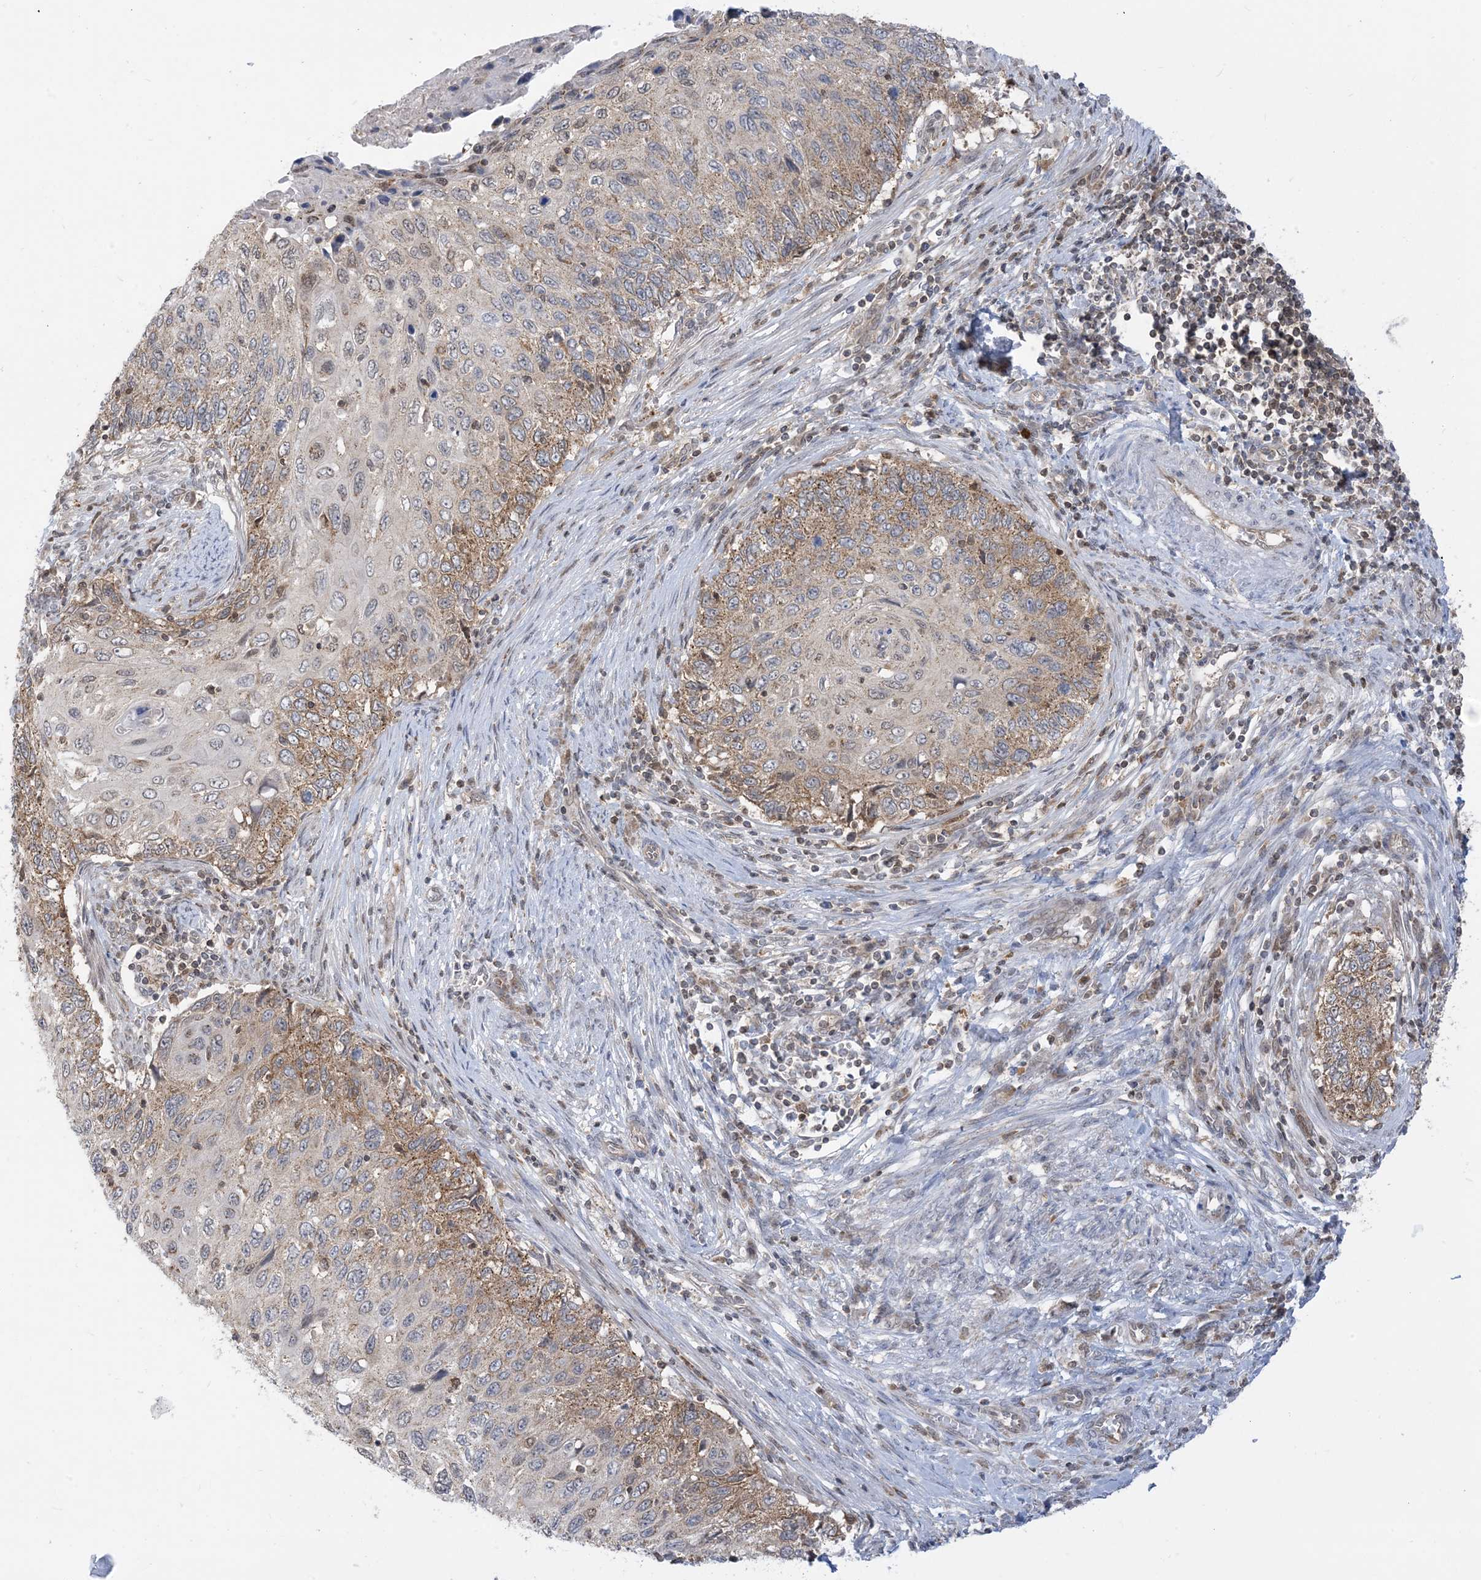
{"staining": {"intensity": "moderate", "quantity": "25%-75%", "location": "cytoplasmic/membranous"}, "tissue": "cervical cancer", "cell_type": "Tumor cells", "image_type": "cancer", "snomed": [{"axis": "morphology", "description": "Squamous cell carcinoma, NOS"}, {"axis": "topography", "description": "Cervix"}], "caption": "Protein analysis of cervical cancer (squamous cell carcinoma) tissue shows moderate cytoplasmic/membranous positivity in approximately 25%-75% of tumor cells. (Stains: DAB (3,3'-diaminobenzidine) in brown, nuclei in blue, Microscopy: brightfield microscopy at high magnification).", "gene": "CASP4", "patient": {"sex": "female", "age": 70}}